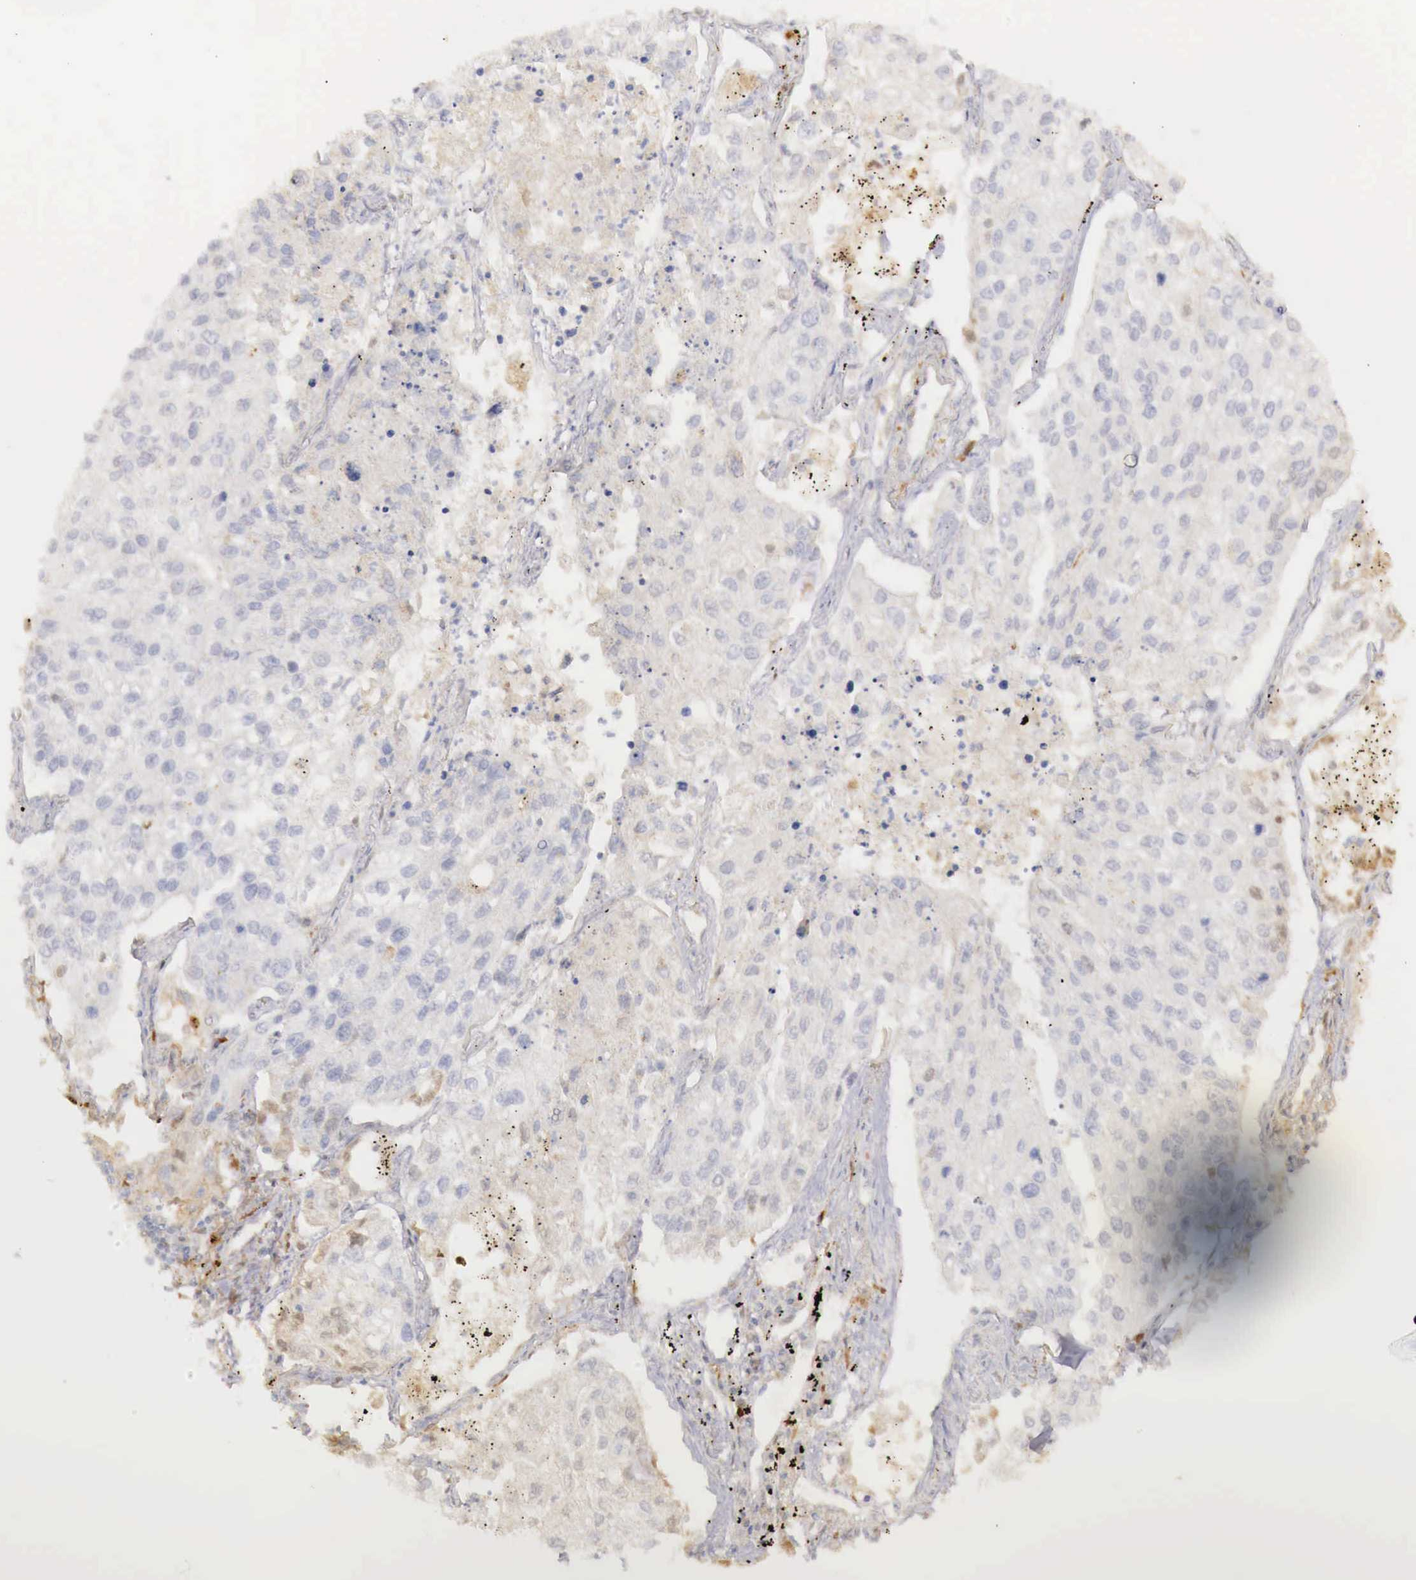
{"staining": {"intensity": "weak", "quantity": "<25%", "location": "cytoplasmic/membranous"}, "tissue": "lung cancer", "cell_type": "Tumor cells", "image_type": "cancer", "snomed": [{"axis": "morphology", "description": "Squamous cell carcinoma, NOS"}, {"axis": "topography", "description": "Lung"}], "caption": "Lung squamous cell carcinoma was stained to show a protein in brown. There is no significant positivity in tumor cells. (Stains: DAB (3,3'-diaminobenzidine) IHC with hematoxylin counter stain, Microscopy: brightfield microscopy at high magnification).", "gene": "RENBP", "patient": {"sex": "male", "age": 75}}